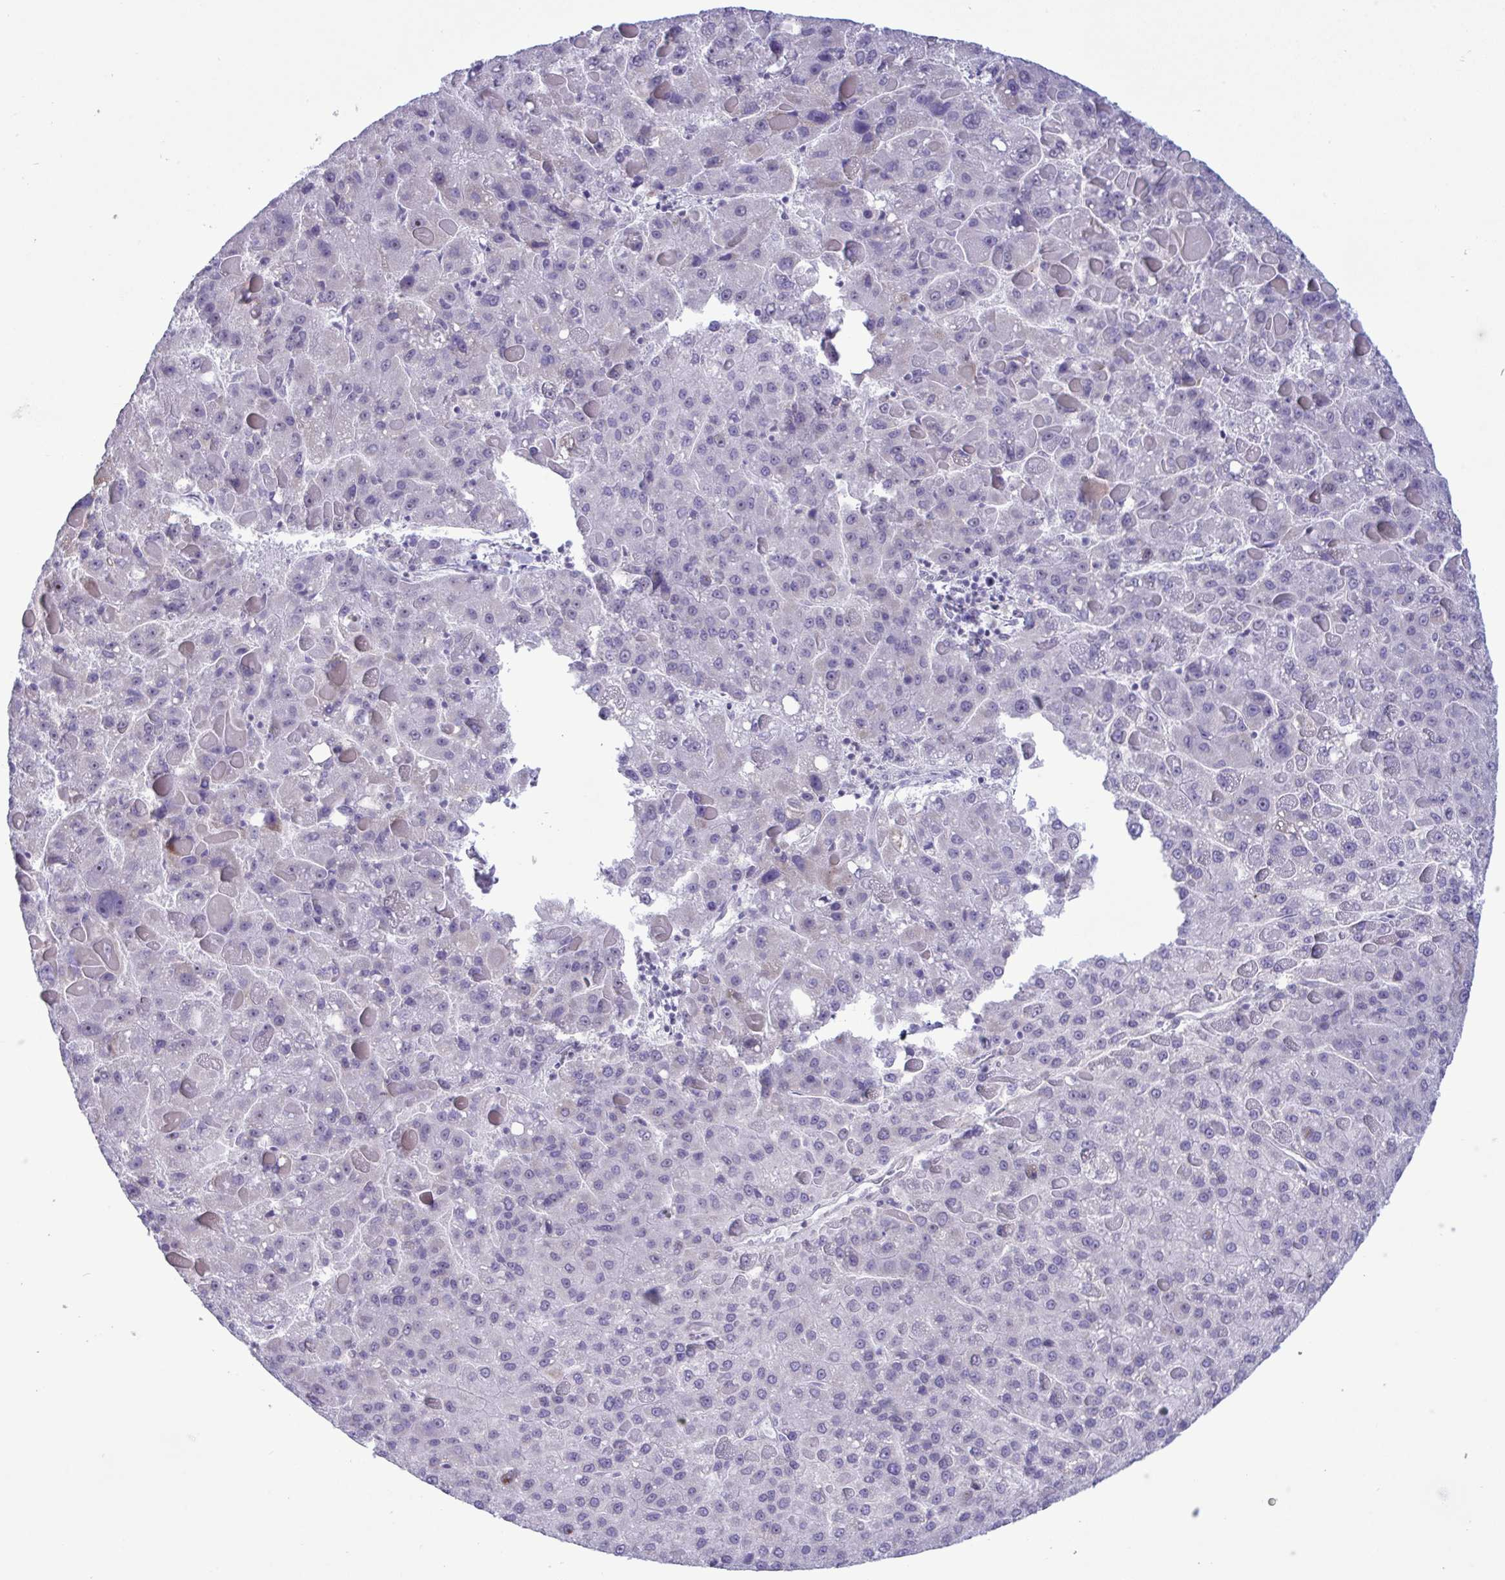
{"staining": {"intensity": "negative", "quantity": "none", "location": "none"}, "tissue": "liver cancer", "cell_type": "Tumor cells", "image_type": "cancer", "snomed": [{"axis": "morphology", "description": "Carcinoma, Hepatocellular, NOS"}, {"axis": "topography", "description": "Liver"}], "caption": "High magnification brightfield microscopy of liver hepatocellular carcinoma stained with DAB (brown) and counterstained with hematoxylin (blue): tumor cells show no significant staining.", "gene": "DOCK11", "patient": {"sex": "female", "age": 82}}